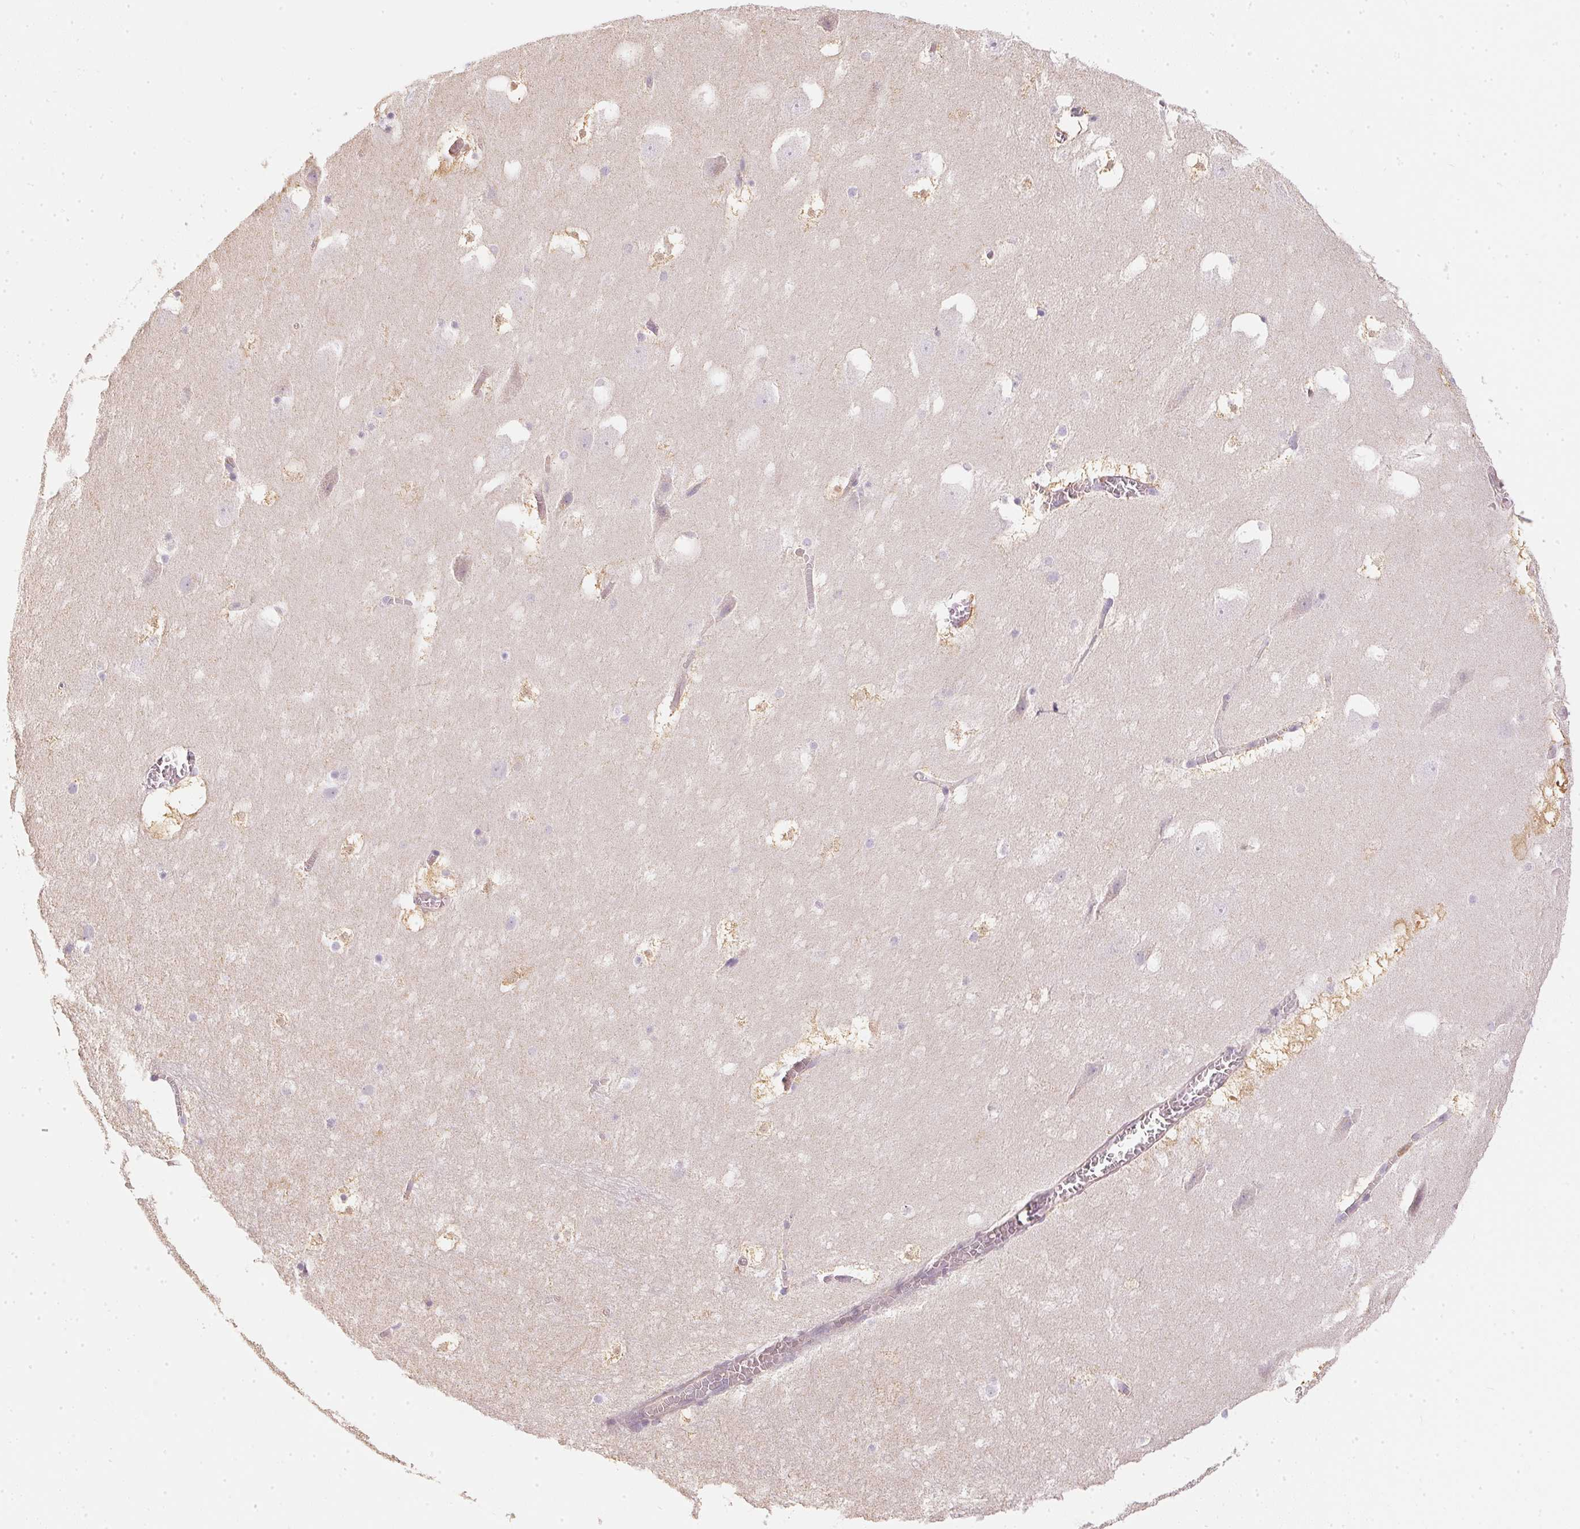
{"staining": {"intensity": "negative", "quantity": "none", "location": "none"}, "tissue": "hippocampus", "cell_type": "Glial cells", "image_type": "normal", "snomed": [{"axis": "morphology", "description": "Normal tissue, NOS"}, {"axis": "topography", "description": "Hippocampus"}], "caption": "An immunohistochemistry (IHC) micrograph of unremarkable hippocampus is shown. There is no staining in glial cells of hippocampus. (IHC, brightfield microscopy, high magnification).", "gene": "S100A3", "patient": {"sex": "male", "age": 45}}